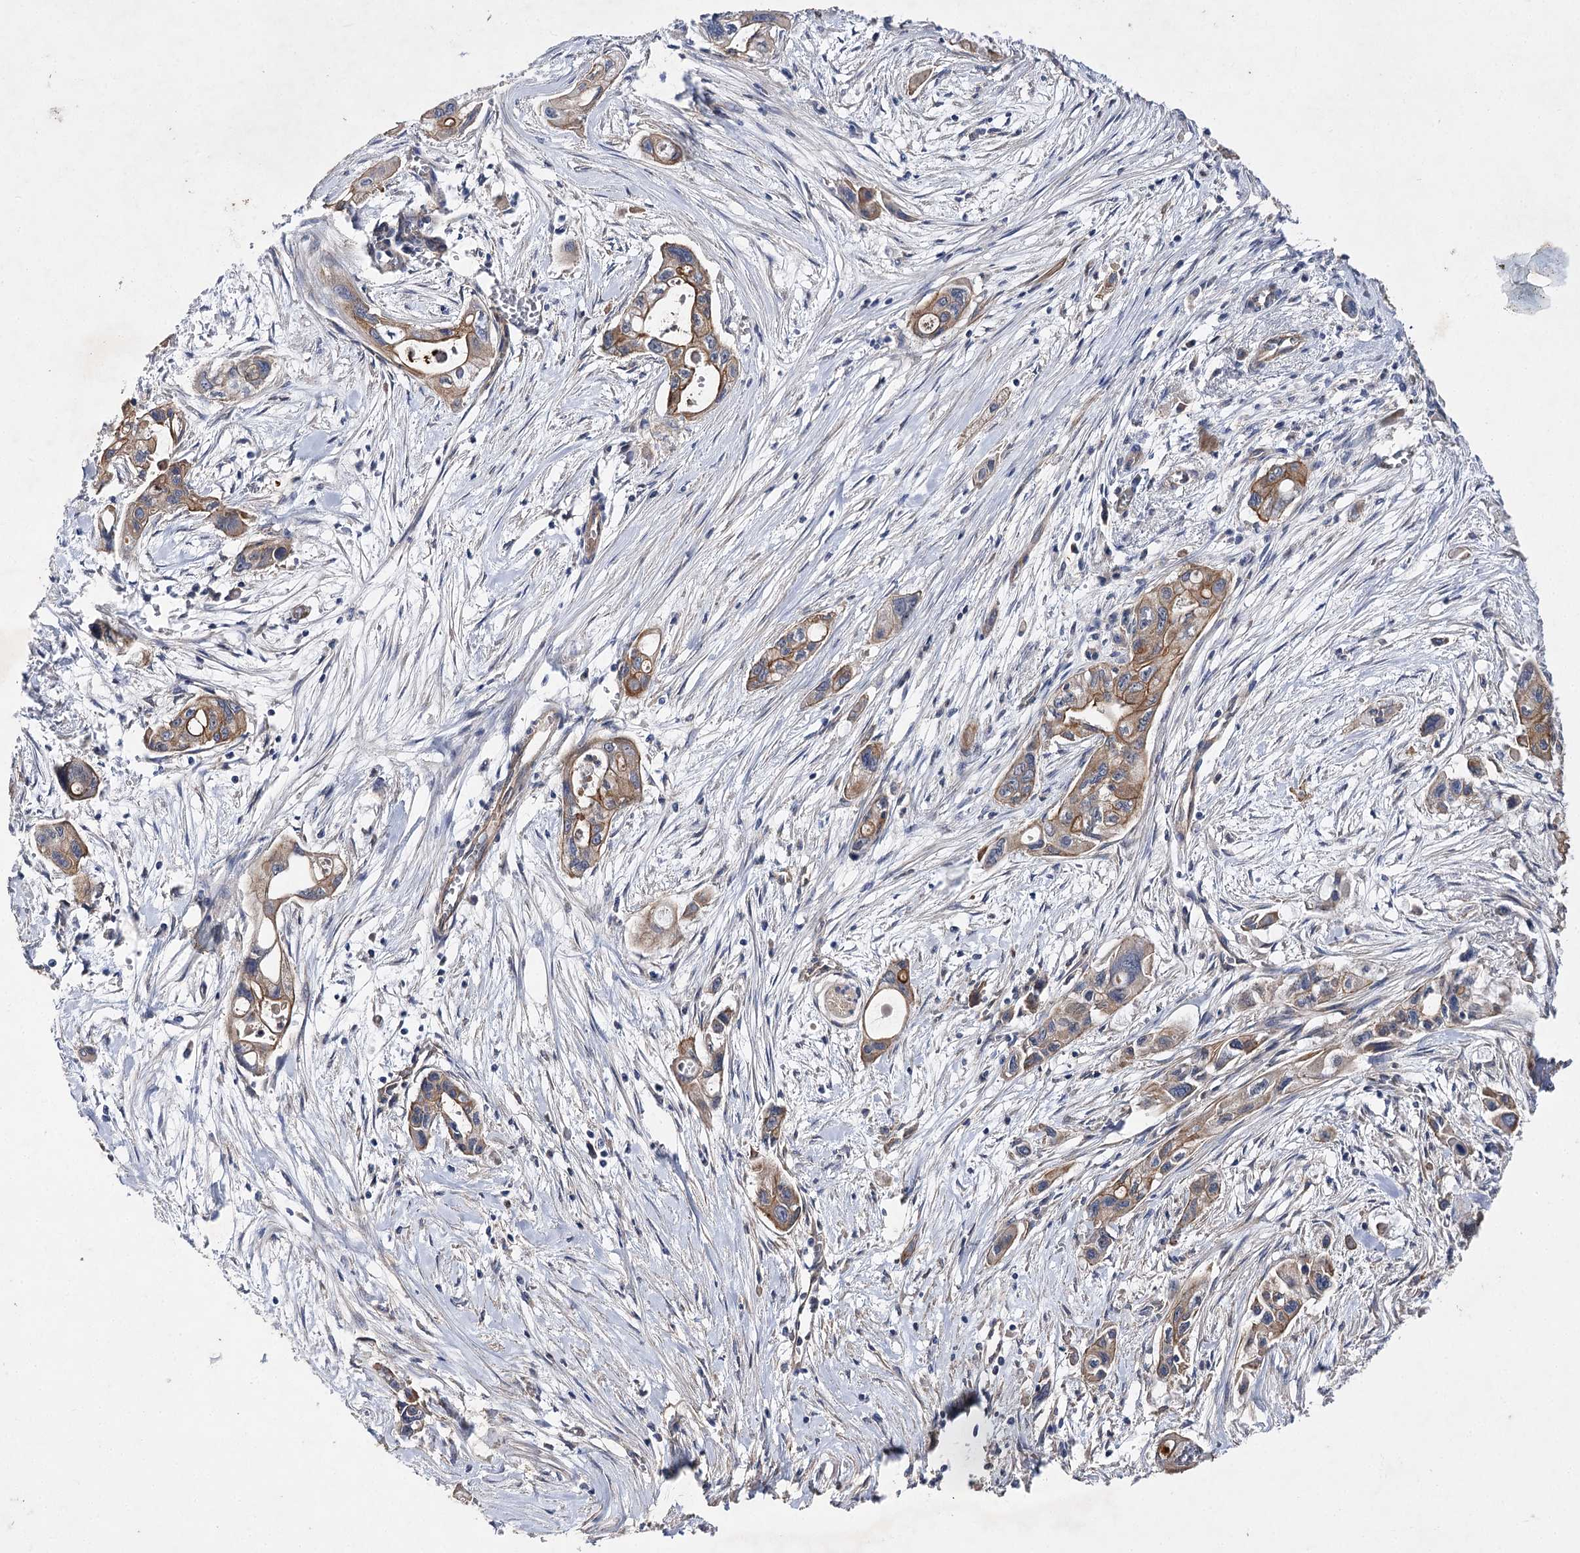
{"staining": {"intensity": "moderate", "quantity": ">75%", "location": "cytoplasmic/membranous"}, "tissue": "pancreatic cancer", "cell_type": "Tumor cells", "image_type": "cancer", "snomed": [{"axis": "morphology", "description": "Adenocarcinoma, NOS"}, {"axis": "topography", "description": "Pancreas"}], "caption": "Moderate cytoplasmic/membranous protein positivity is identified in about >75% of tumor cells in pancreatic cancer.", "gene": "BCR", "patient": {"sex": "male", "age": 75}}